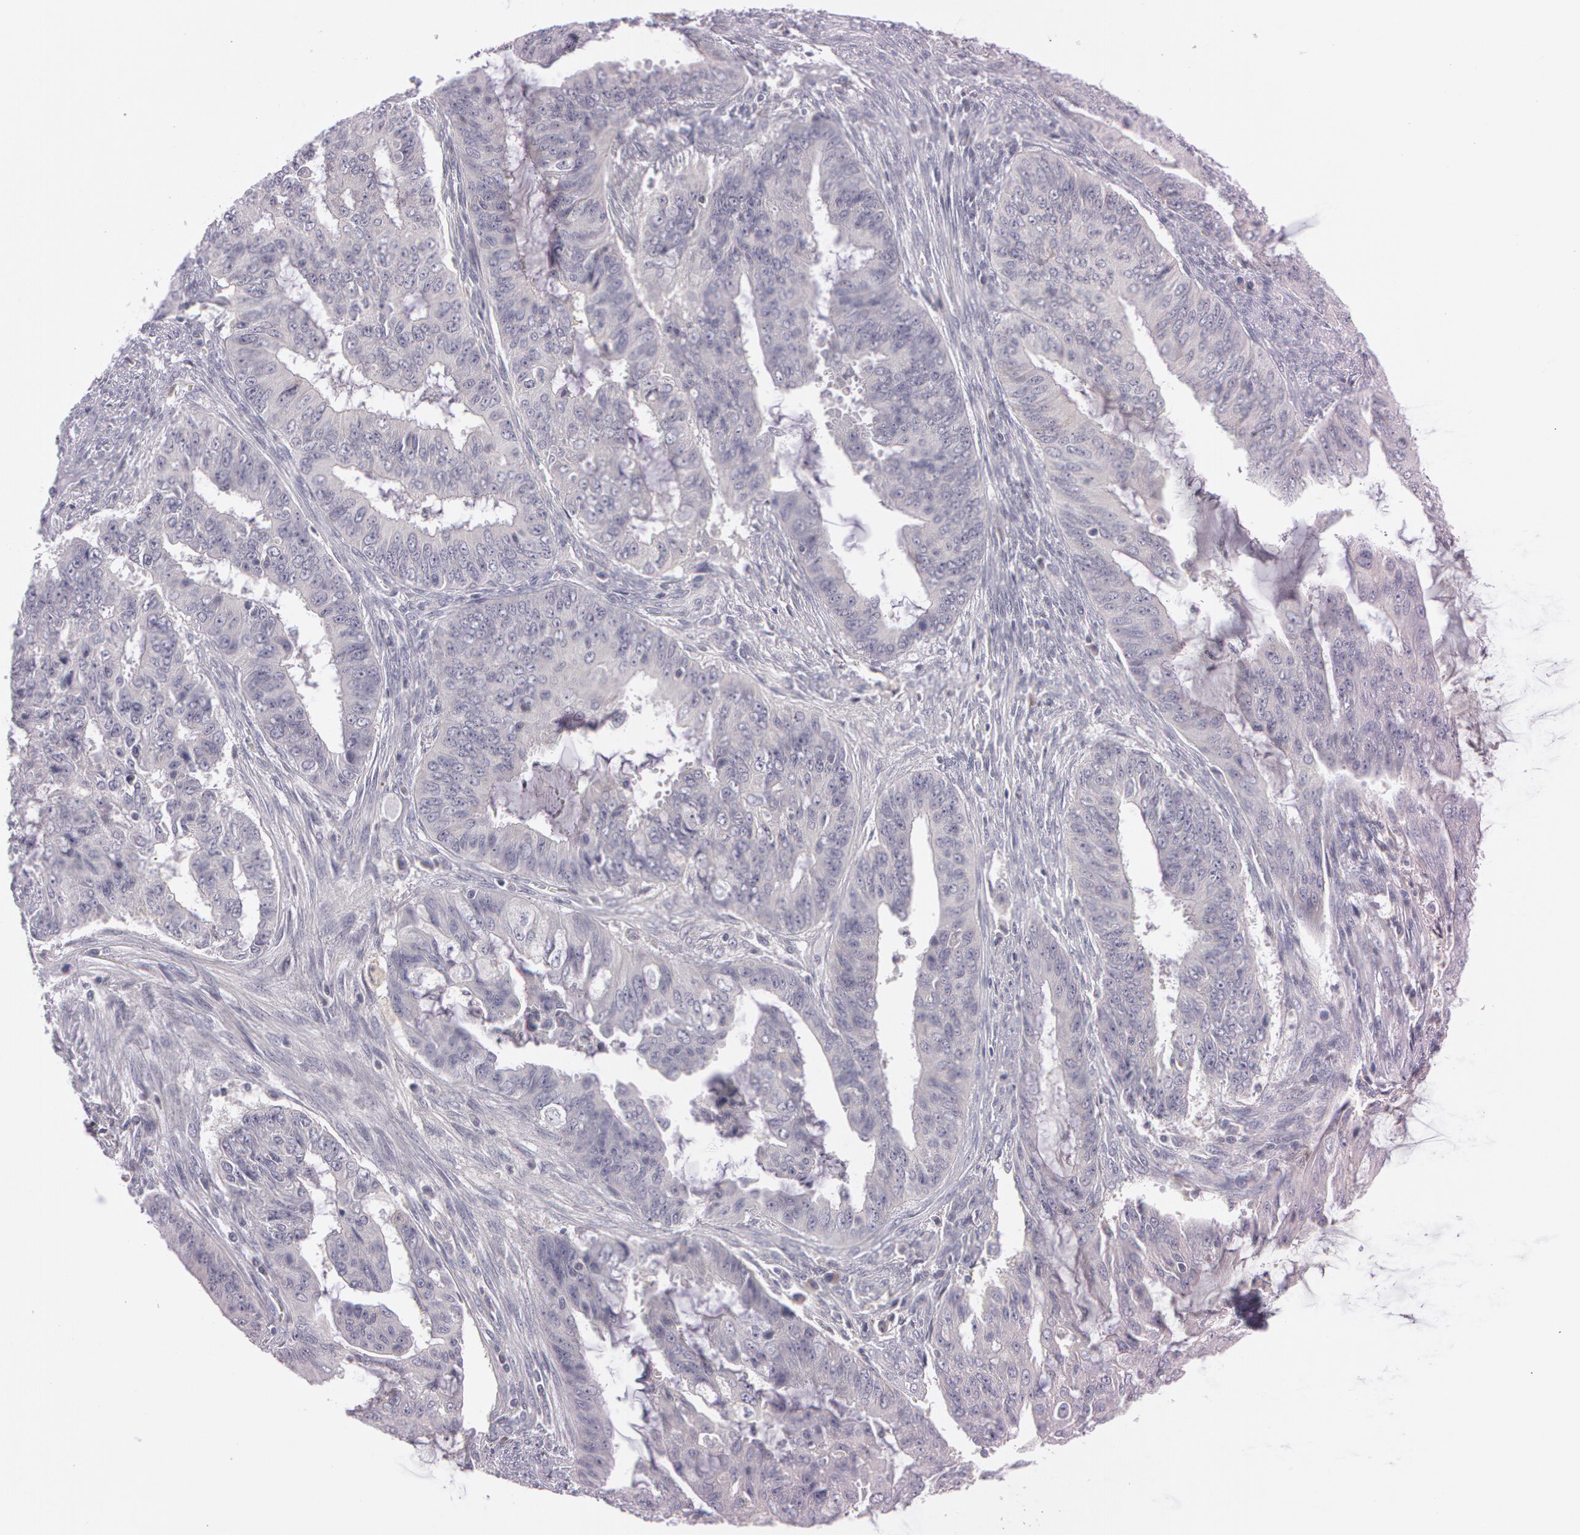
{"staining": {"intensity": "negative", "quantity": "none", "location": "none"}, "tissue": "endometrial cancer", "cell_type": "Tumor cells", "image_type": "cancer", "snomed": [{"axis": "morphology", "description": "Adenocarcinoma, NOS"}, {"axis": "topography", "description": "Endometrium"}], "caption": "Immunohistochemistry of endometrial adenocarcinoma displays no expression in tumor cells. Nuclei are stained in blue.", "gene": "MXRA5", "patient": {"sex": "female", "age": 75}}